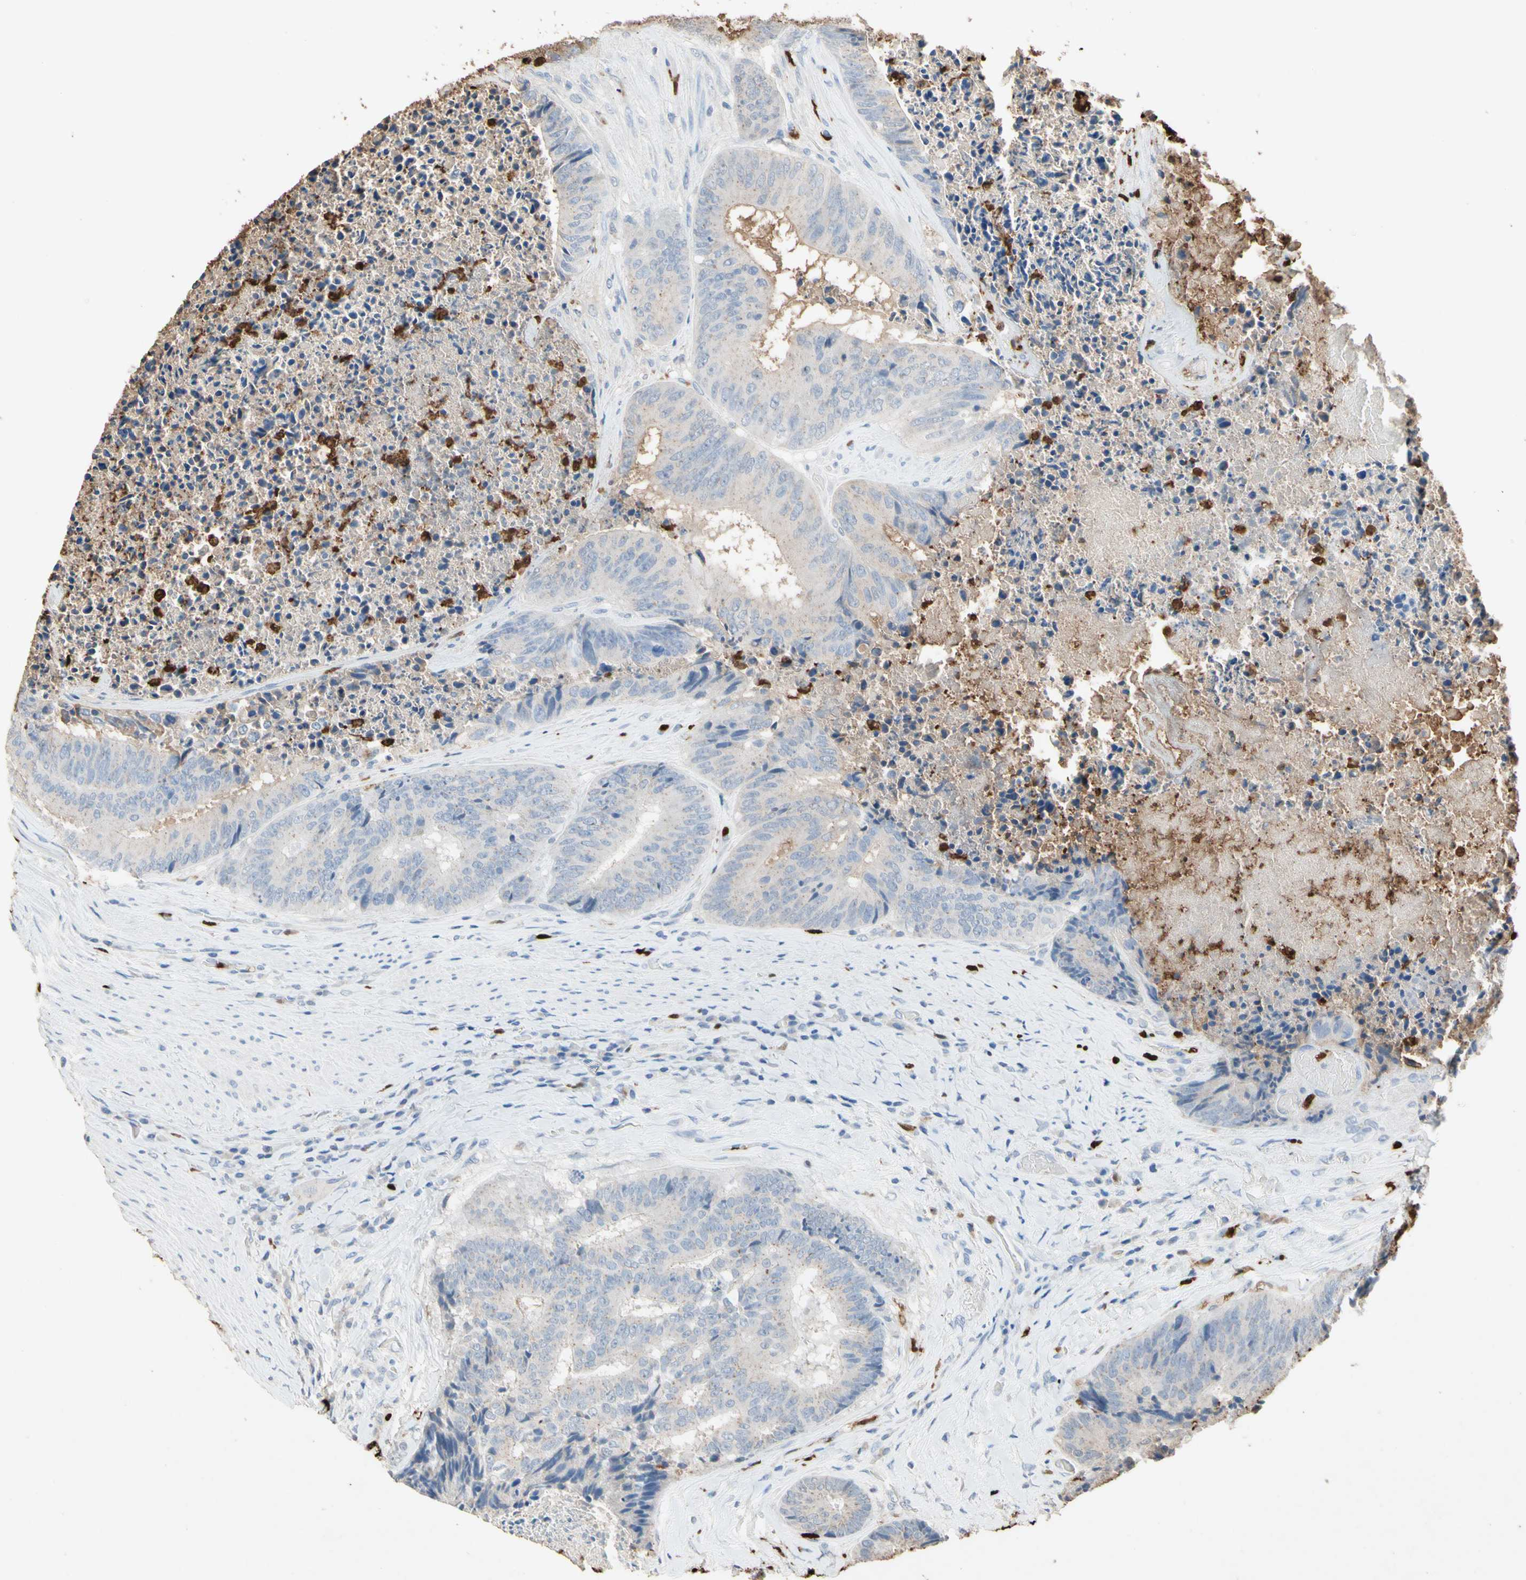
{"staining": {"intensity": "negative", "quantity": "none", "location": "none"}, "tissue": "colorectal cancer", "cell_type": "Tumor cells", "image_type": "cancer", "snomed": [{"axis": "morphology", "description": "Adenocarcinoma, NOS"}, {"axis": "topography", "description": "Rectum"}], "caption": "Tumor cells are negative for protein expression in human colorectal cancer.", "gene": "NFKBIZ", "patient": {"sex": "male", "age": 72}}